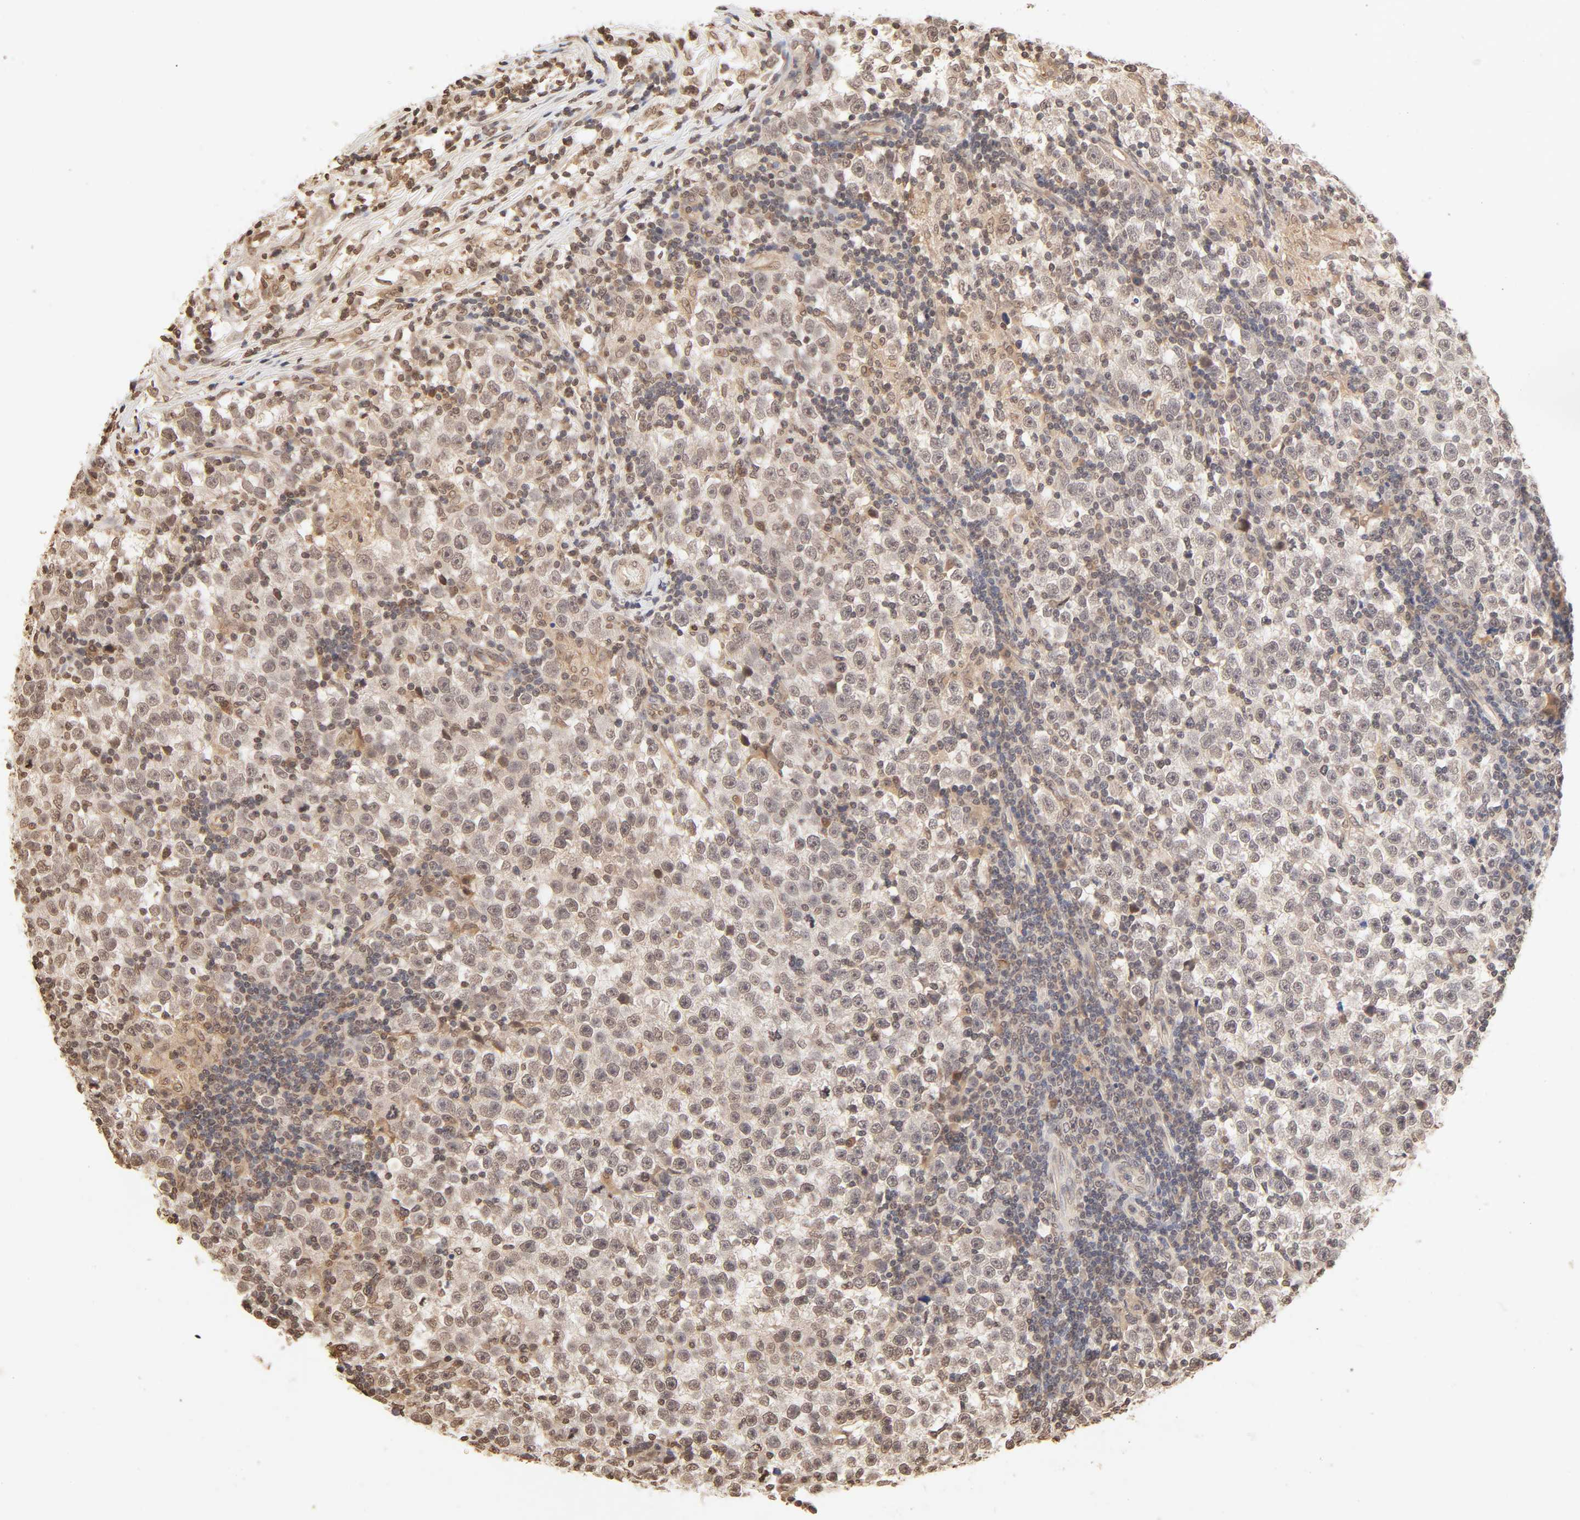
{"staining": {"intensity": "moderate", "quantity": ">75%", "location": "cytoplasmic/membranous,nuclear"}, "tissue": "testis cancer", "cell_type": "Tumor cells", "image_type": "cancer", "snomed": [{"axis": "morphology", "description": "Seminoma, NOS"}, {"axis": "topography", "description": "Testis"}], "caption": "DAB immunohistochemical staining of human testis cancer reveals moderate cytoplasmic/membranous and nuclear protein staining in approximately >75% of tumor cells.", "gene": "TBL1X", "patient": {"sex": "male", "age": 43}}